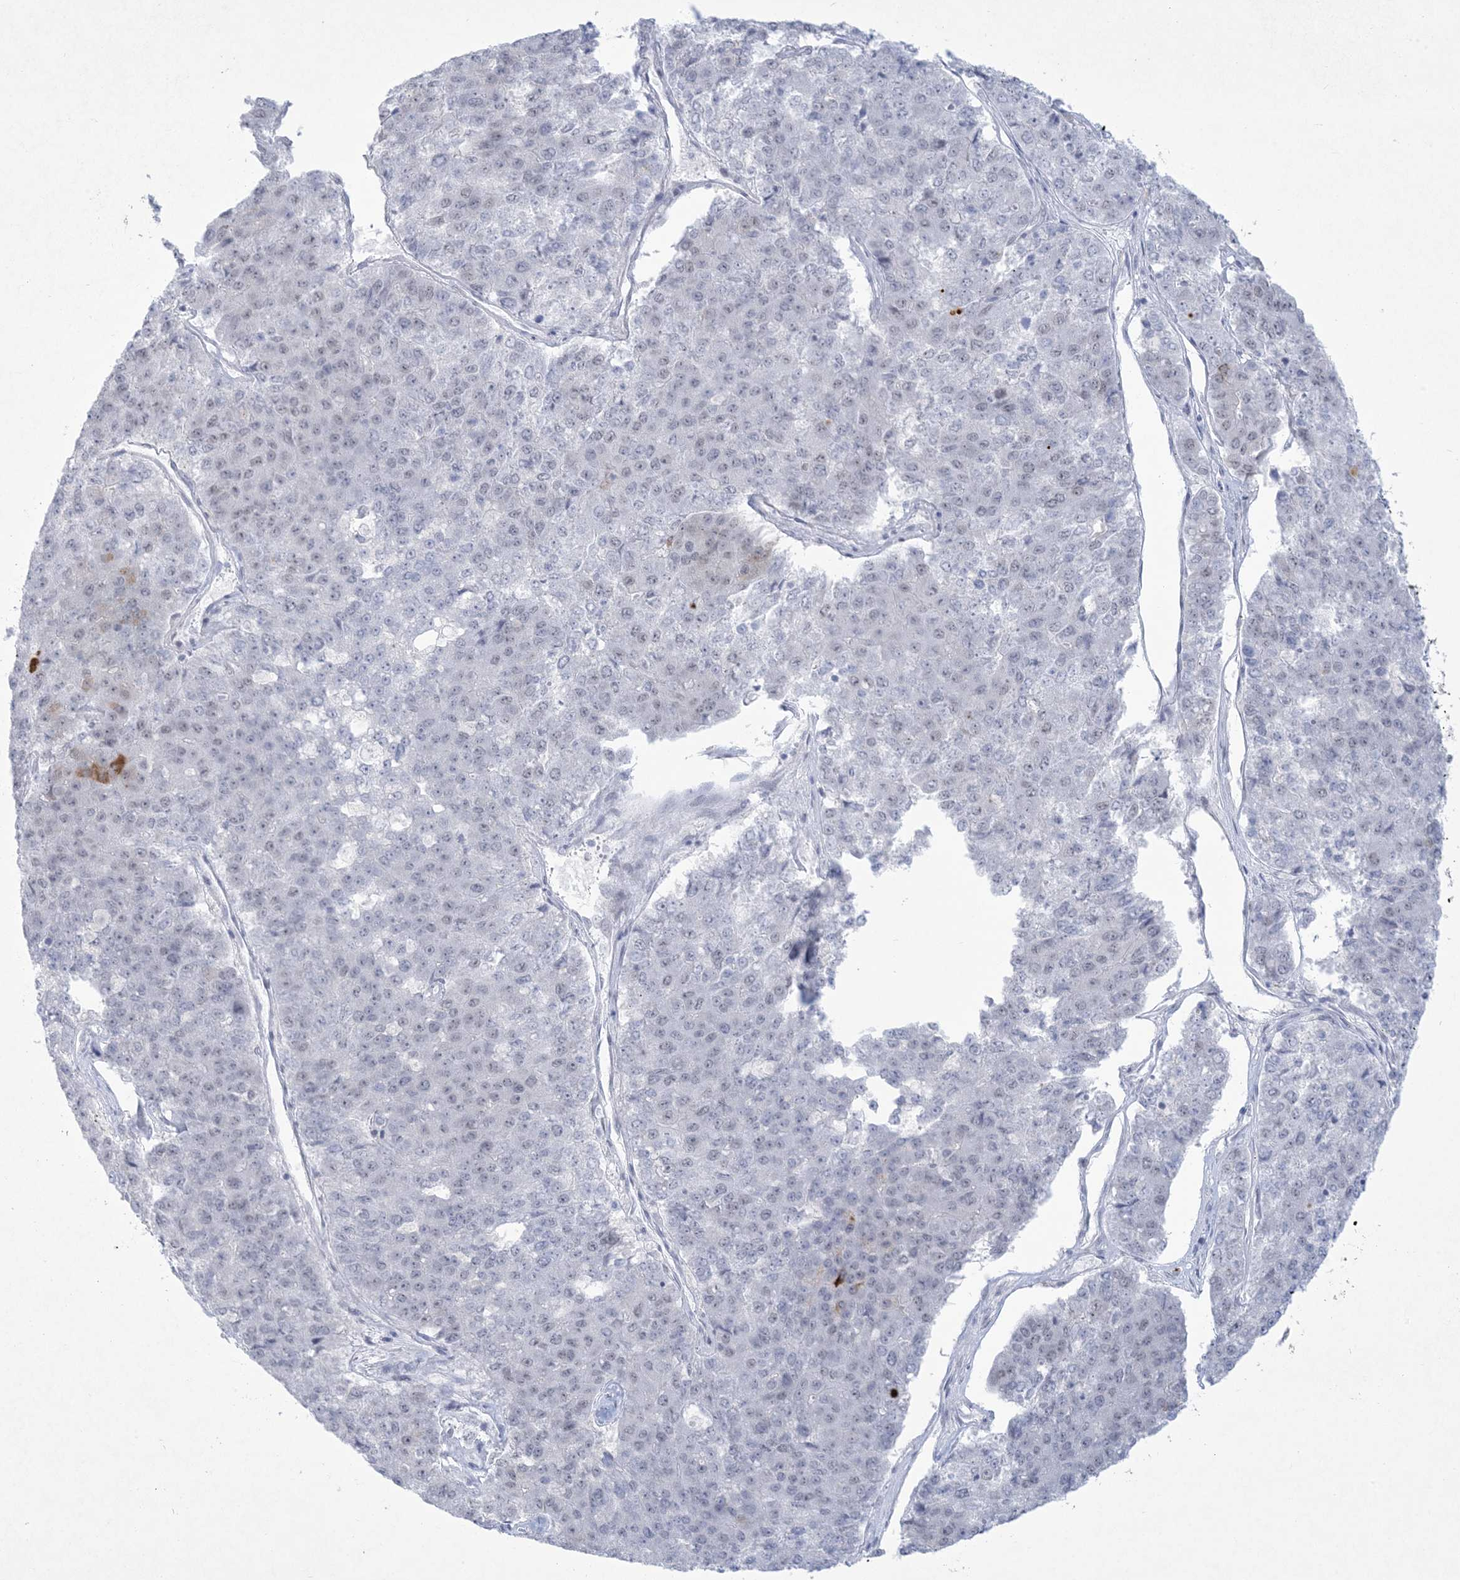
{"staining": {"intensity": "moderate", "quantity": "<25%", "location": "cytoplasmic/membranous"}, "tissue": "pancreatic cancer", "cell_type": "Tumor cells", "image_type": "cancer", "snomed": [{"axis": "morphology", "description": "Adenocarcinoma, NOS"}, {"axis": "topography", "description": "Pancreas"}], "caption": "Immunohistochemical staining of human adenocarcinoma (pancreatic) shows low levels of moderate cytoplasmic/membranous protein staining in about <25% of tumor cells. The protein is stained brown, and the nuclei are stained in blue (DAB (3,3'-diaminobenzidine) IHC with brightfield microscopy, high magnification).", "gene": "HOMEZ", "patient": {"sex": "male", "age": 50}}